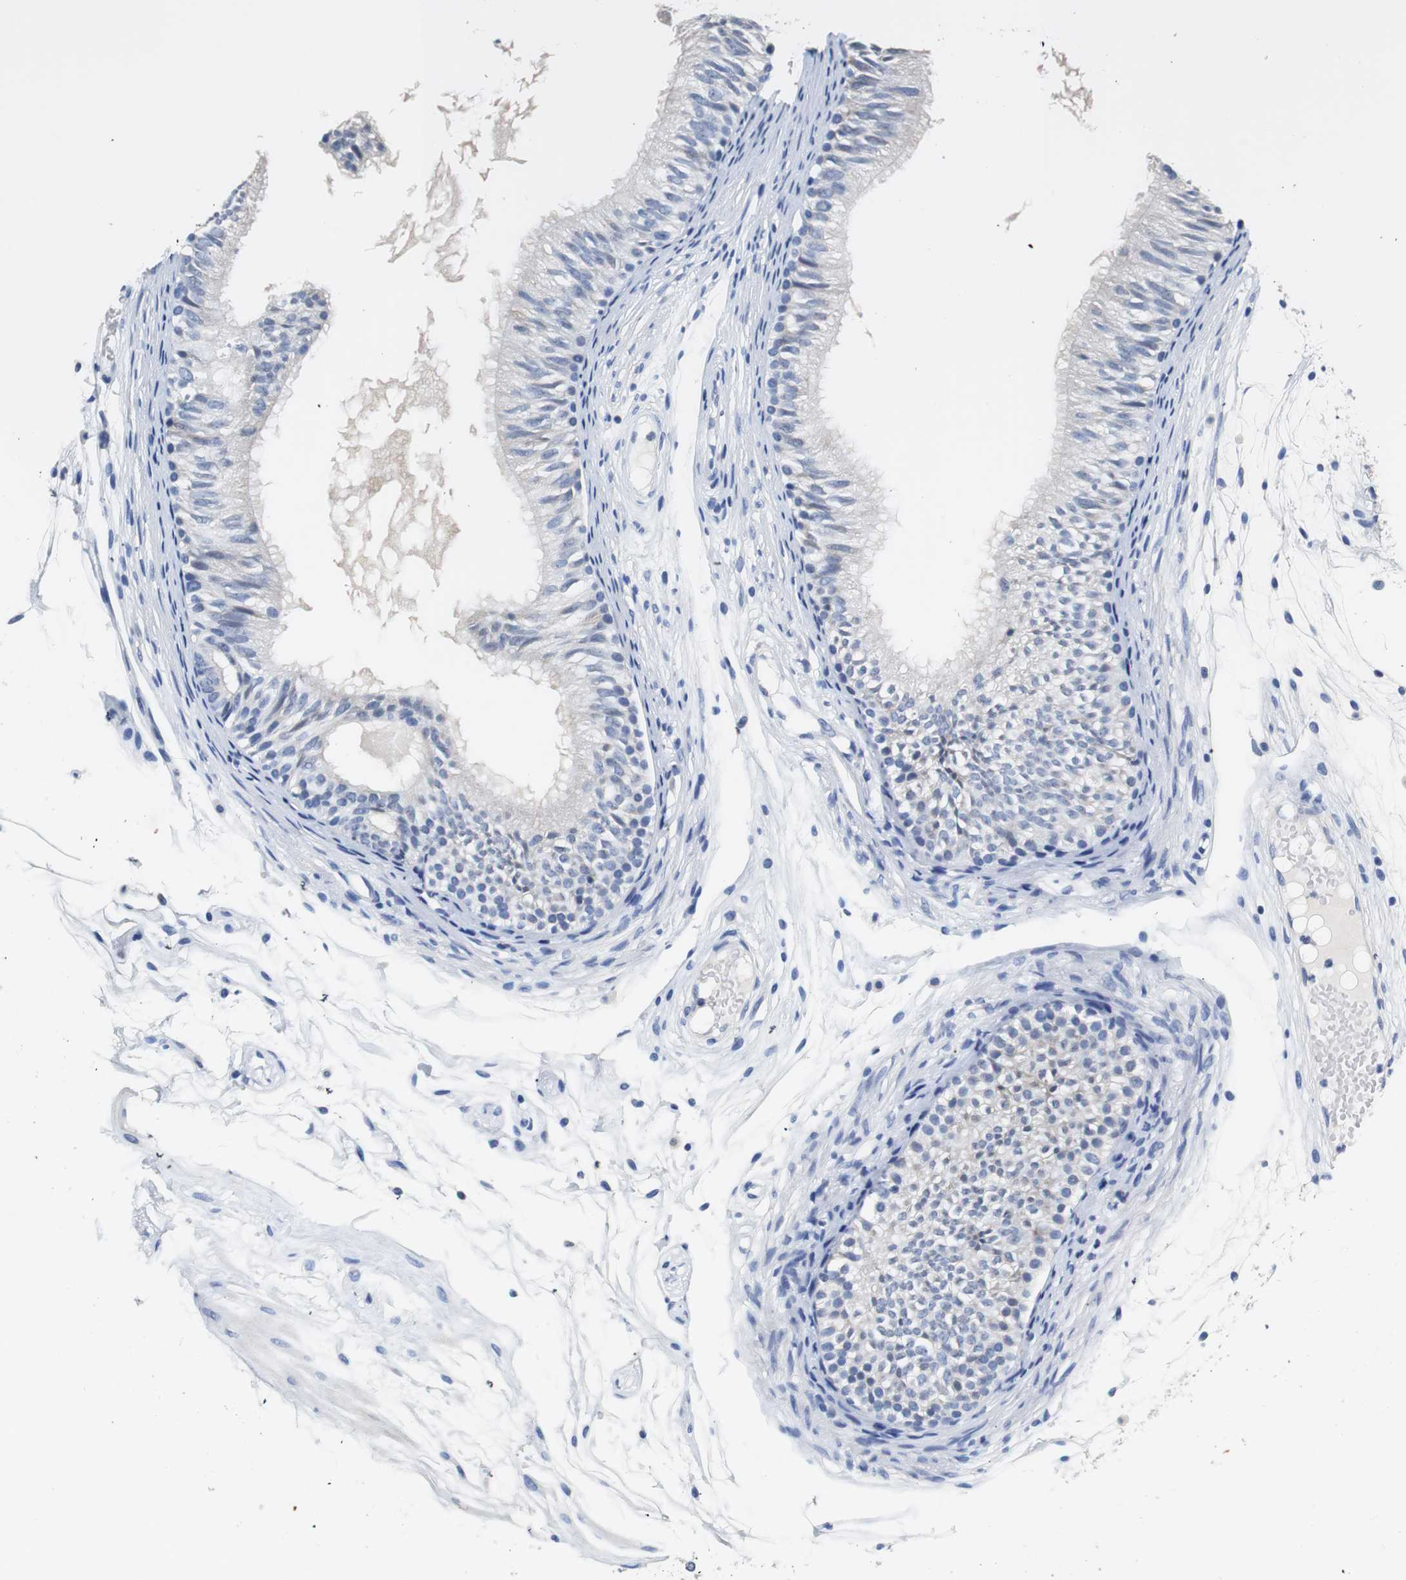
{"staining": {"intensity": "weak", "quantity": "<25%", "location": "cytoplasmic/membranous"}, "tissue": "epididymis", "cell_type": "Glandular cells", "image_type": "normal", "snomed": [{"axis": "morphology", "description": "Normal tissue, NOS"}, {"axis": "morphology", "description": "Atrophy, NOS"}, {"axis": "topography", "description": "Testis"}, {"axis": "topography", "description": "Epididymis"}], "caption": "A micrograph of epididymis stained for a protein demonstrates no brown staining in glandular cells. (DAB immunohistochemistry (IHC) visualized using brightfield microscopy, high magnification).", "gene": "PCK1", "patient": {"sex": "male", "age": 18}}